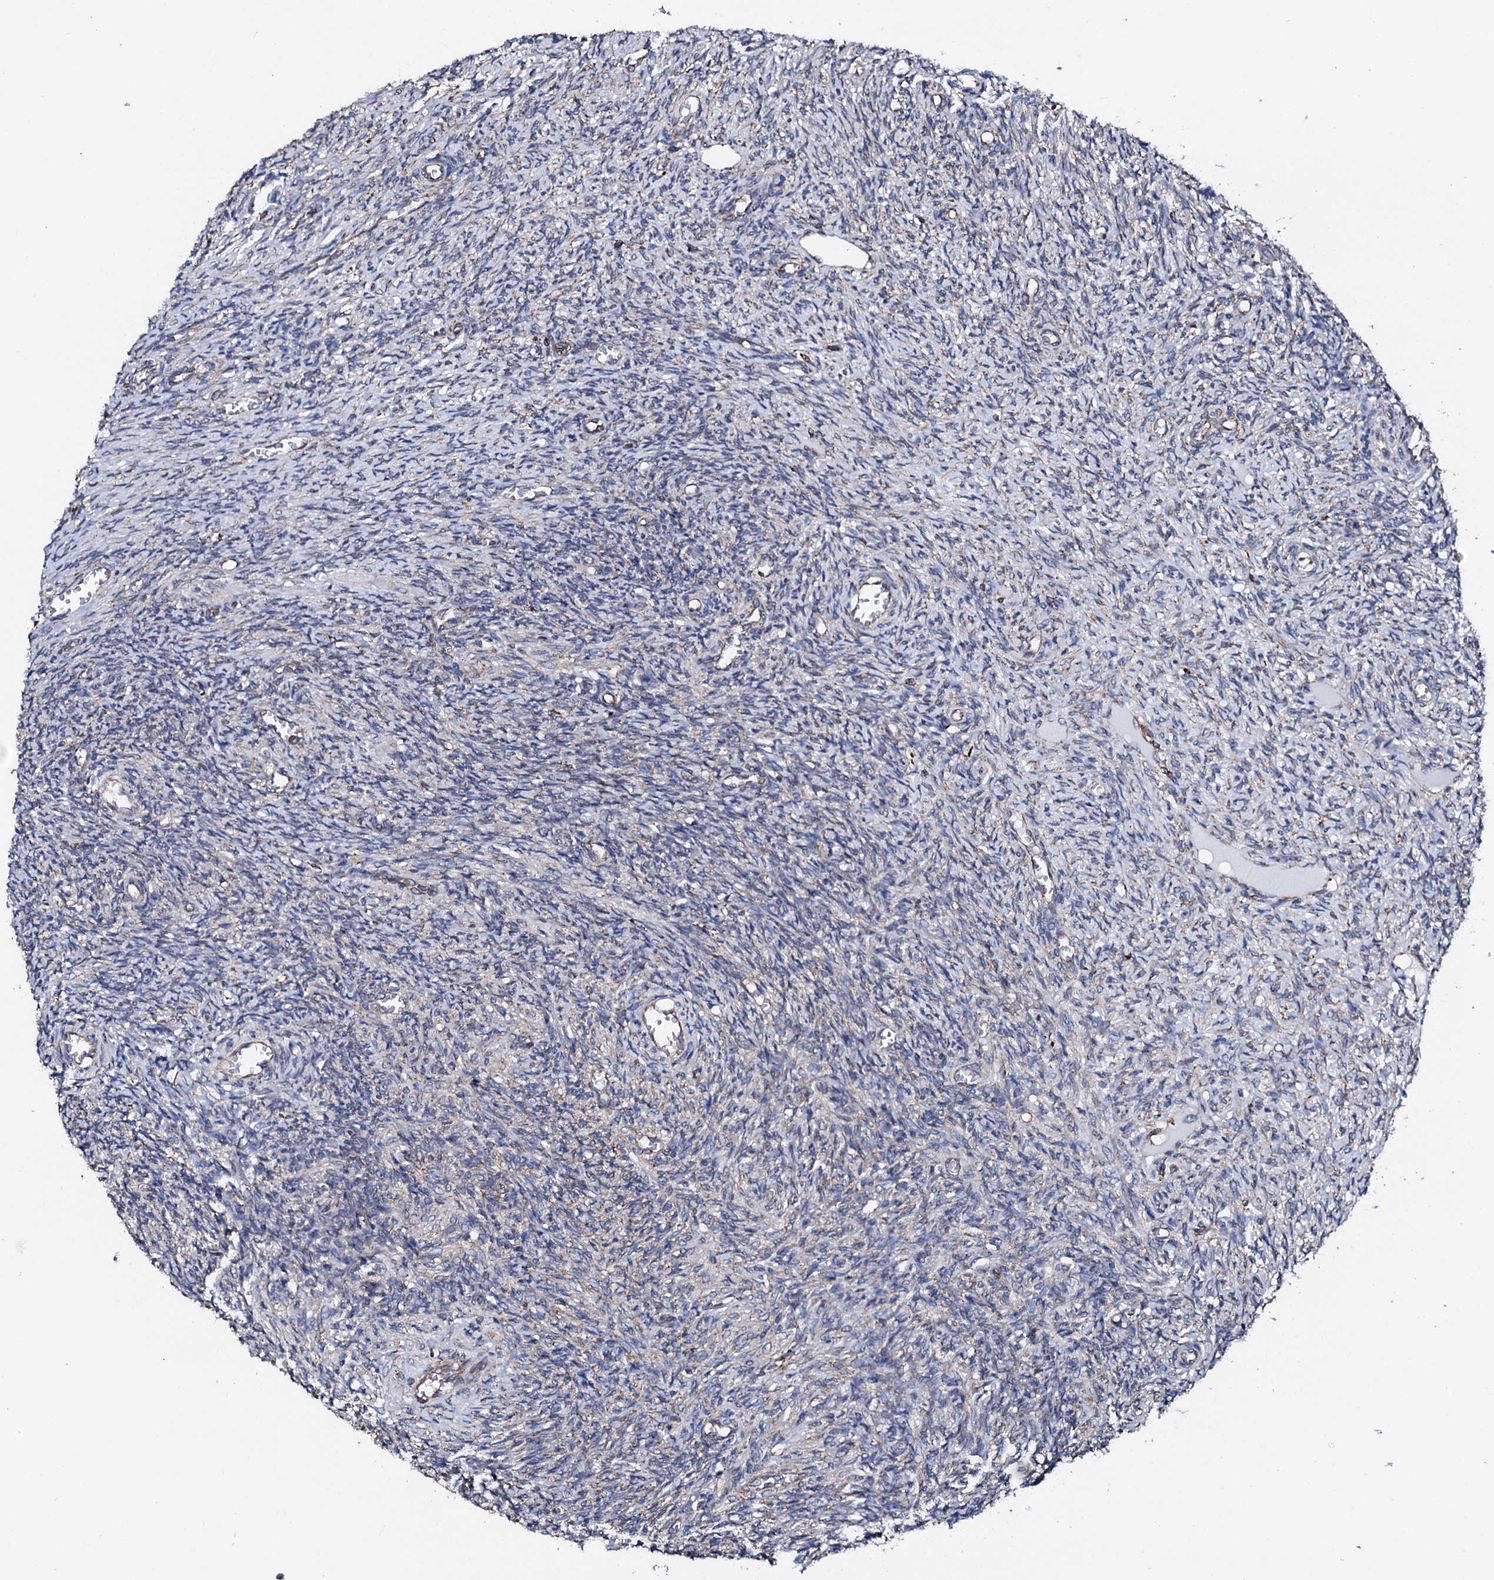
{"staining": {"intensity": "weak", "quantity": "<25%", "location": "cytoplasmic/membranous"}, "tissue": "ovary", "cell_type": "Ovarian stroma cells", "image_type": "normal", "snomed": [{"axis": "morphology", "description": "Normal tissue, NOS"}, {"axis": "topography", "description": "Ovary"}], "caption": "Immunohistochemistry histopathology image of normal ovary: human ovary stained with DAB reveals no significant protein staining in ovarian stroma cells. Nuclei are stained in blue.", "gene": "AMDHD1", "patient": {"sex": "female", "age": 27}}